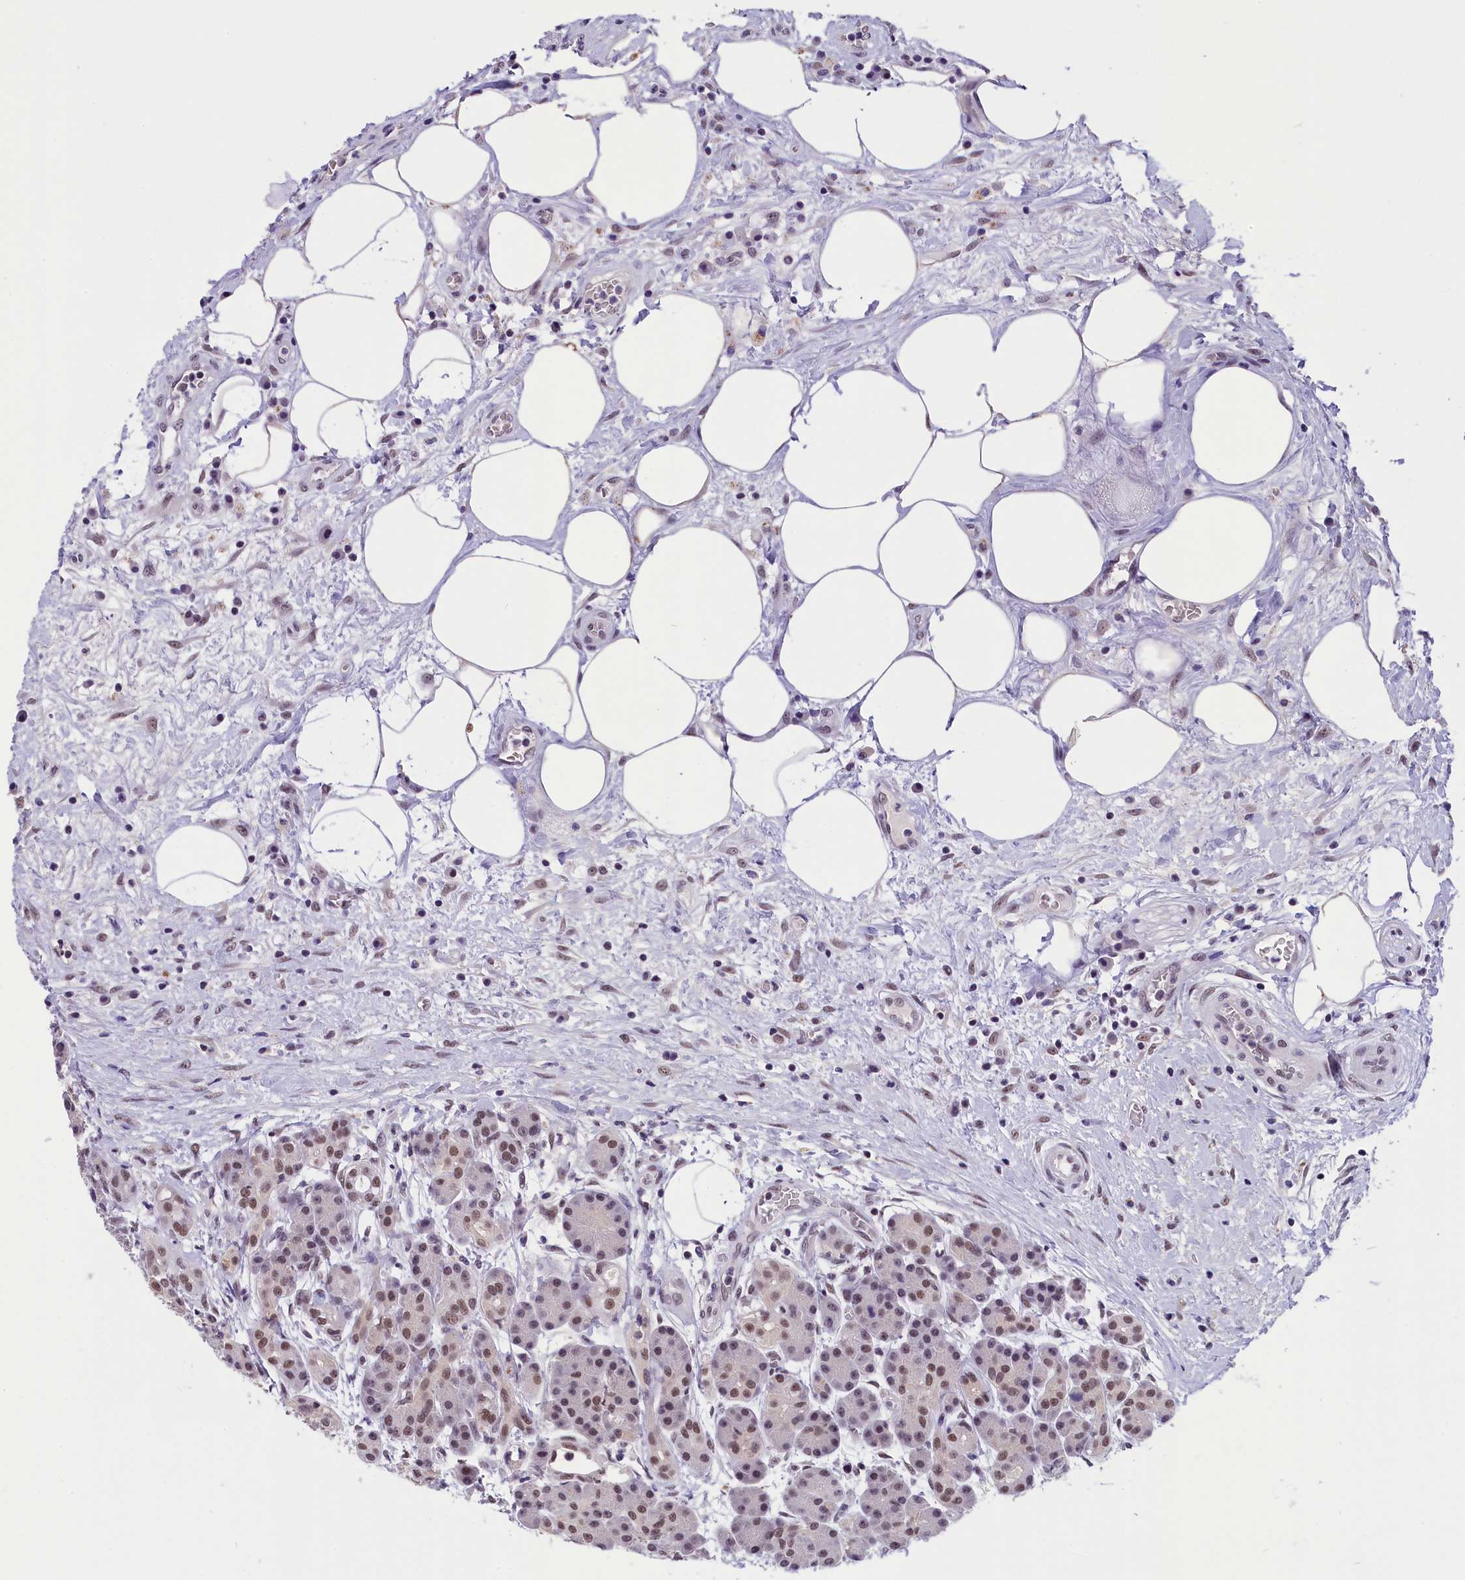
{"staining": {"intensity": "moderate", "quantity": "25%-75%", "location": "nuclear"}, "tissue": "pancreas", "cell_type": "Exocrine glandular cells", "image_type": "normal", "snomed": [{"axis": "morphology", "description": "Normal tissue, NOS"}, {"axis": "topography", "description": "Pancreas"}], "caption": "A high-resolution micrograph shows immunohistochemistry (IHC) staining of benign pancreas, which reveals moderate nuclear positivity in approximately 25%-75% of exocrine glandular cells.", "gene": "ZC3H4", "patient": {"sex": "male", "age": 63}}